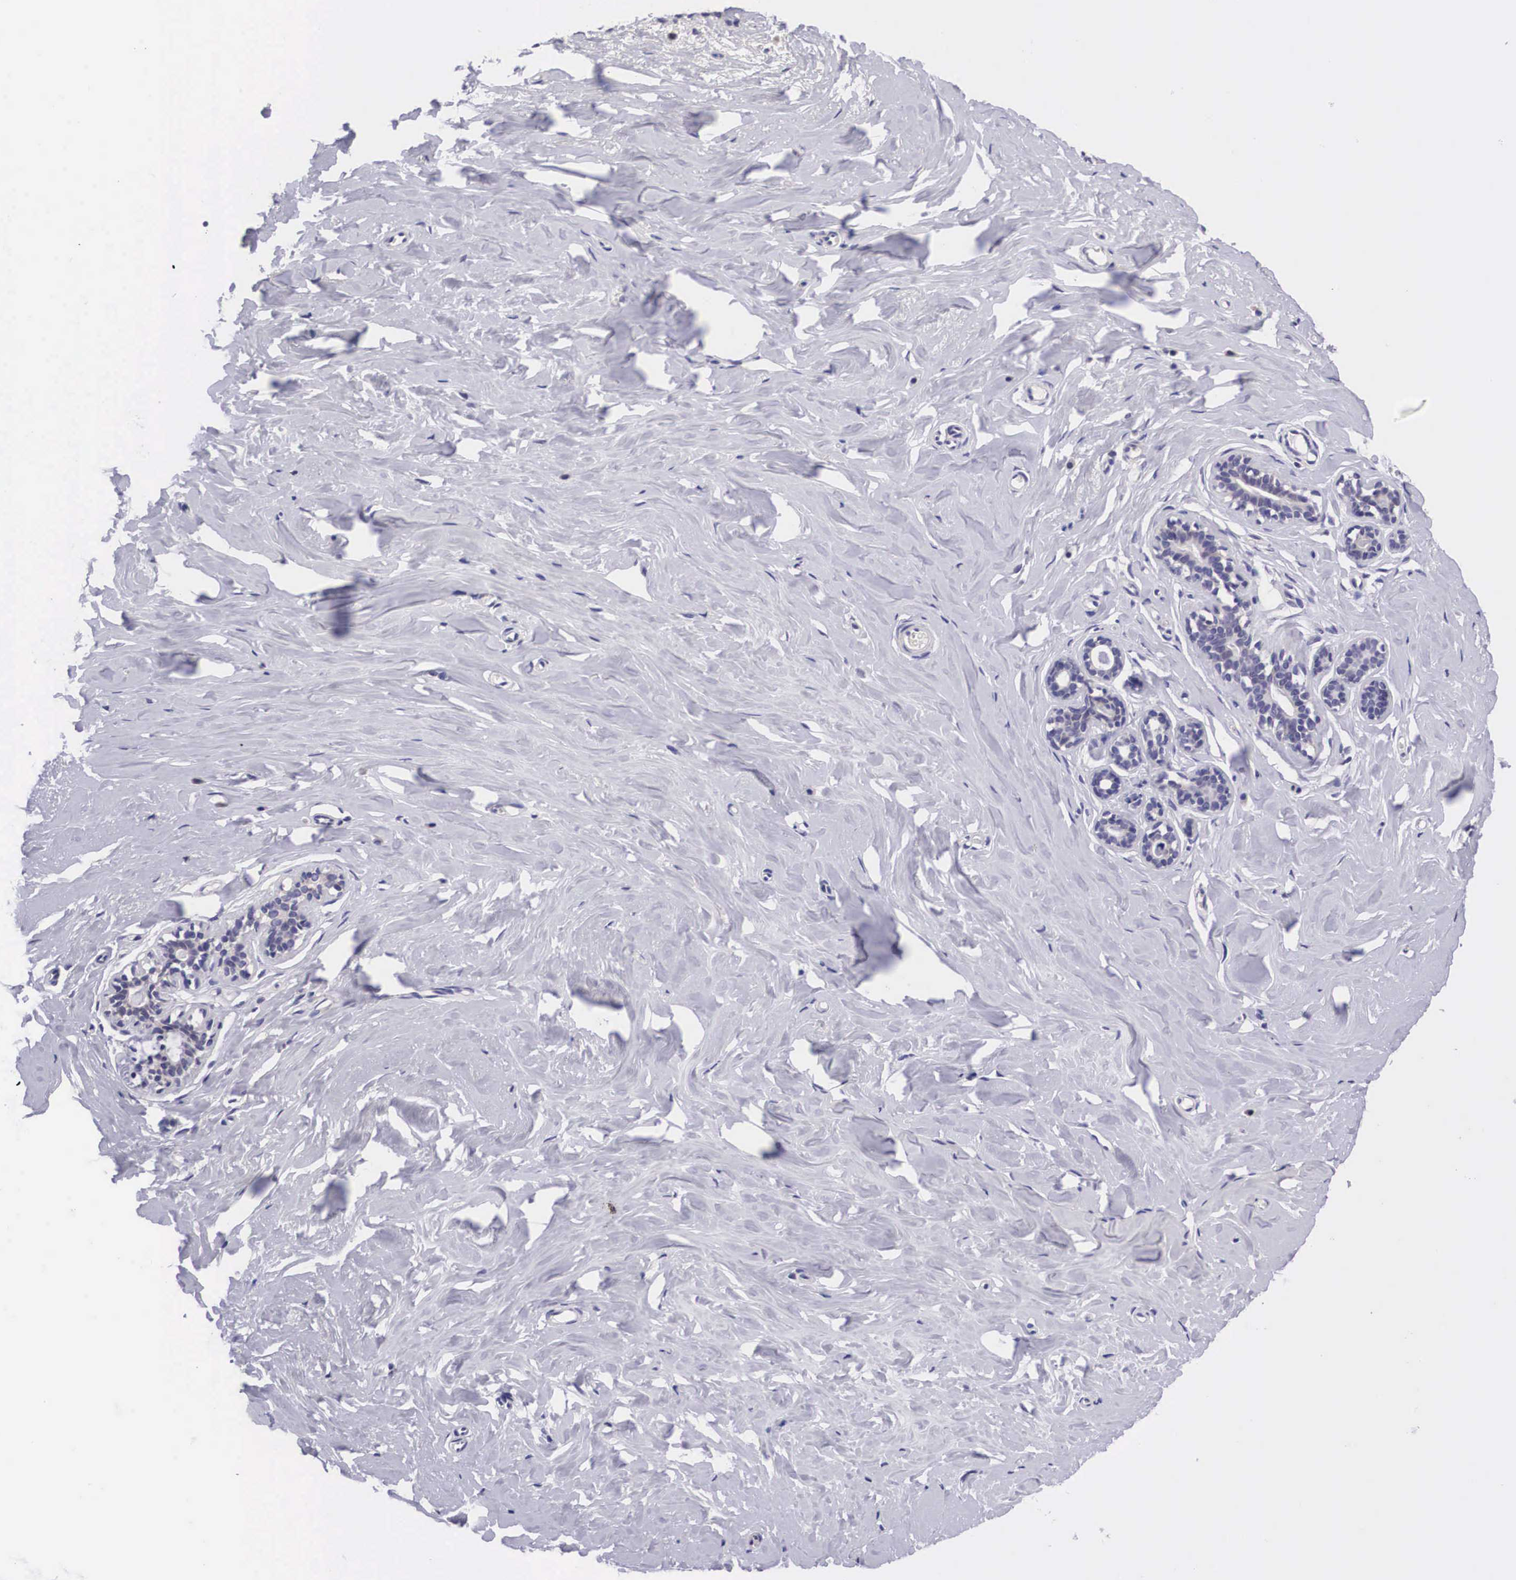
{"staining": {"intensity": "negative", "quantity": "none", "location": "none"}, "tissue": "breast", "cell_type": "Glandular cells", "image_type": "normal", "snomed": [{"axis": "morphology", "description": "Normal tissue, NOS"}, {"axis": "topography", "description": "Breast"}], "caption": "A high-resolution image shows immunohistochemistry staining of unremarkable breast, which demonstrates no significant positivity in glandular cells. The staining was performed using DAB to visualize the protein expression in brown, while the nuclei were stained in blue with hematoxylin (Magnification: 20x).", "gene": "ARG2", "patient": {"sex": "female", "age": 45}}